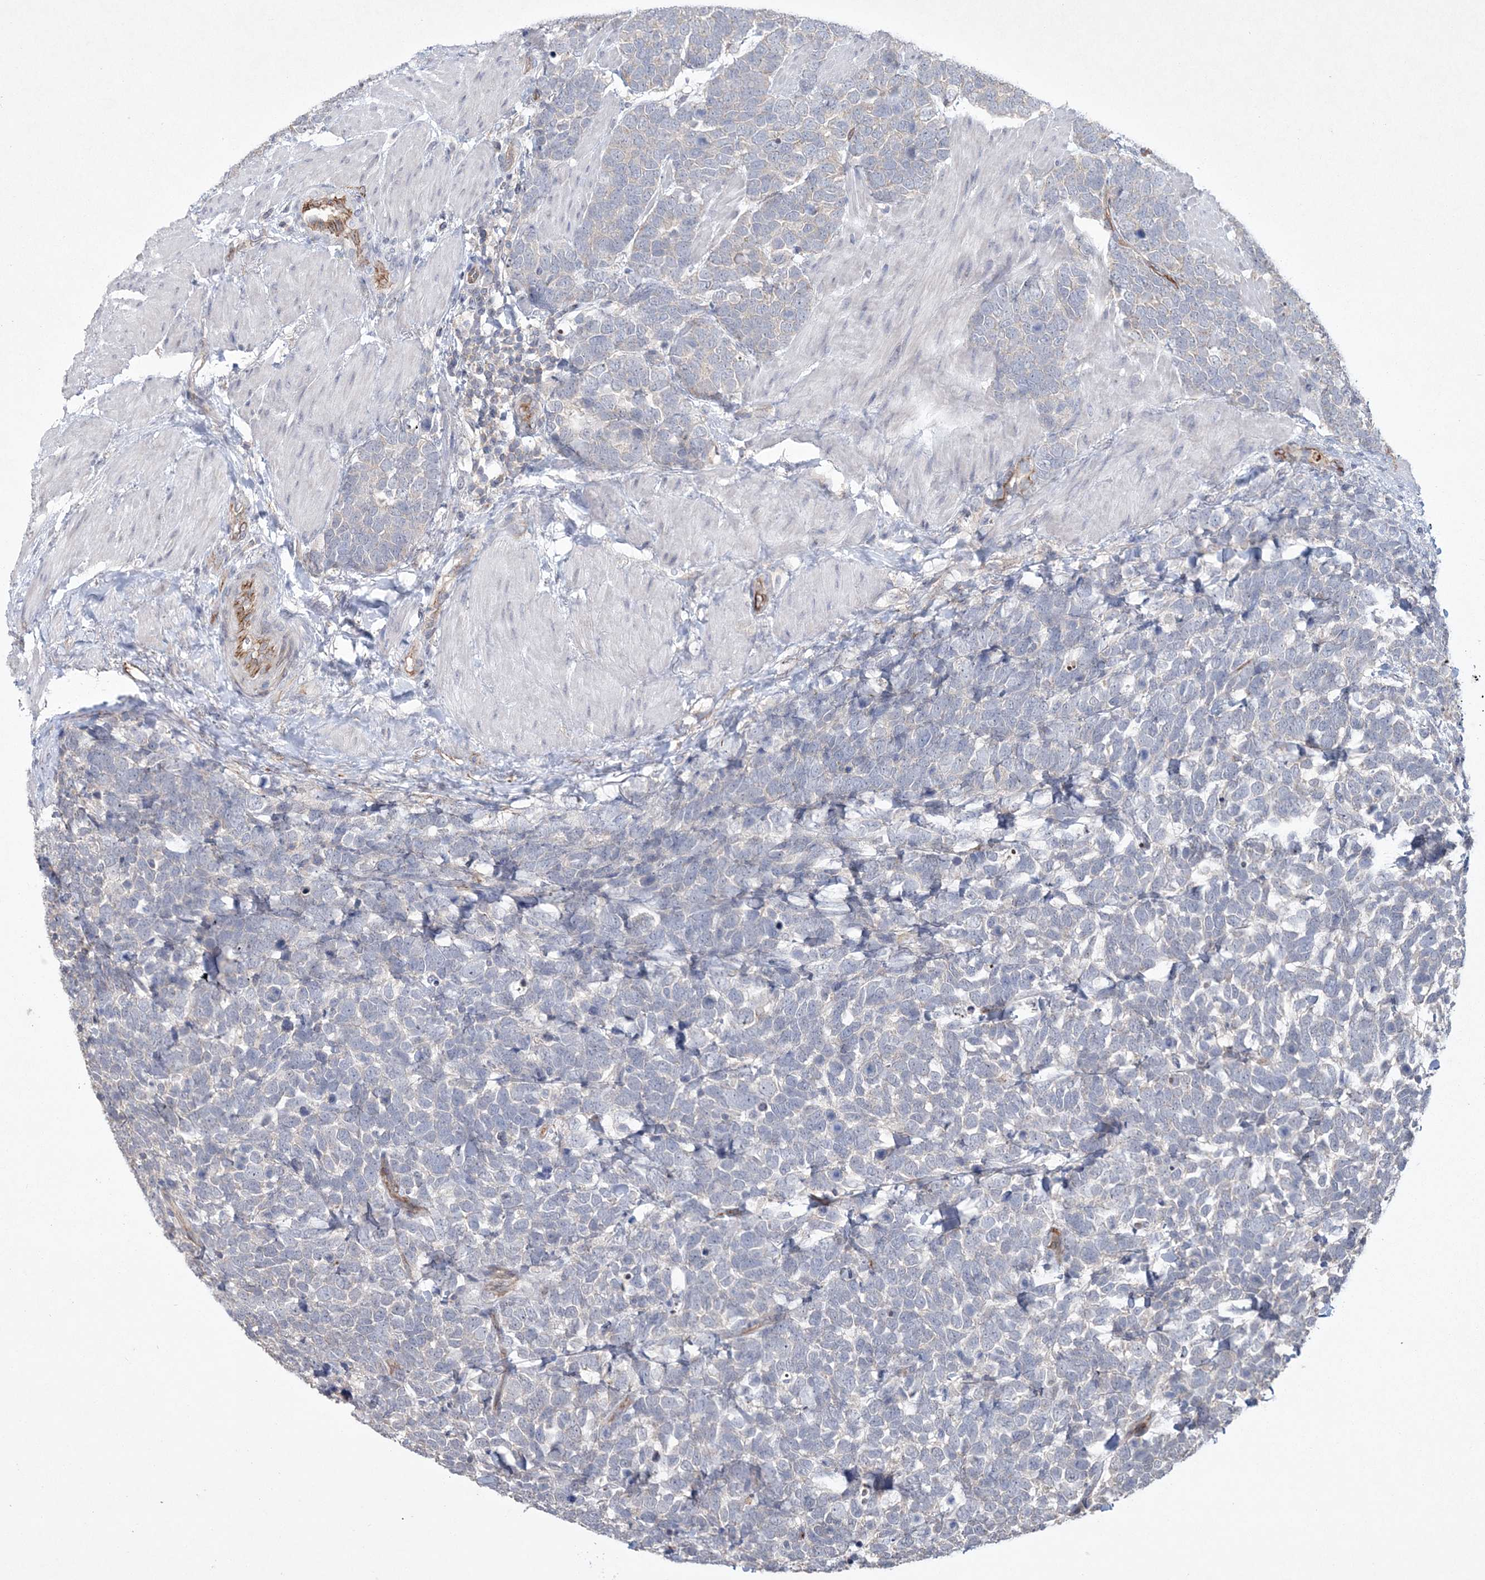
{"staining": {"intensity": "negative", "quantity": "none", "location": "none"}, "tissue": "urothelial cancer", "cell_type": "Tumor cells", "image_type": "cancer", "snomed": [{"axis": "morphology", "description": "Urothelial carcinoma, High grade"}, {"axis": "topography", "description": "Urinary bladder"}], "caption": "An immunohistochemistry histopathology image of urothelial cancer is shown. There is no staining in tumor cells of urothelial cancer.", "gene": "DPCD", "patient": {"sex": "female", "age": 82}}